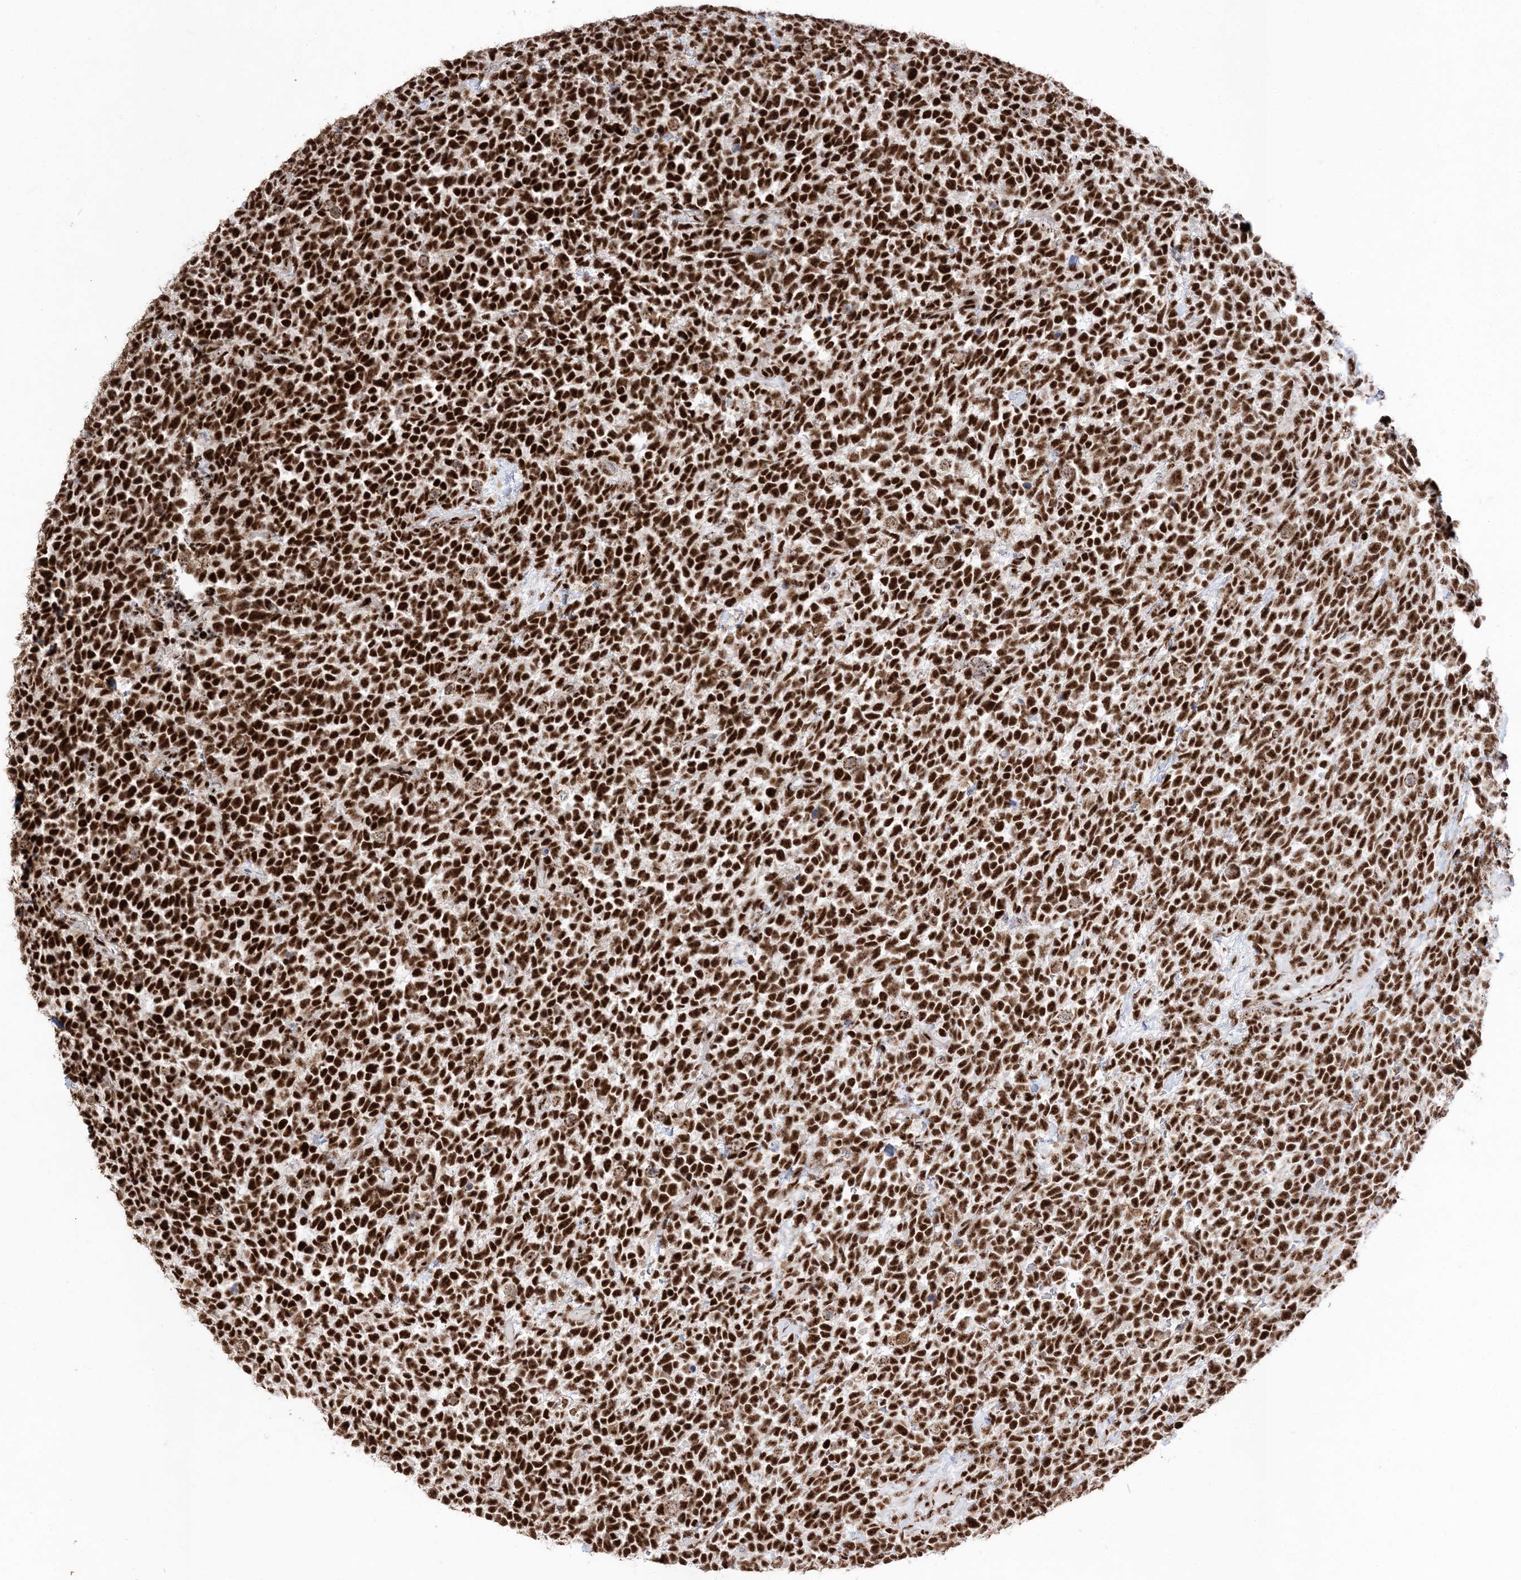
{"staining": {"intensity": "strong", "quantity": ">75%", "location": "nuclear"}, "tissue": "urothelial cancer", "cell_type": "Tumor cells", "image_type": "cancer", "snomed": [{"axis": "morphology", "description": "Urothelial carcinoma, High grade"}, {"axis": "topography", "description": "Urinary bladder"}], "caption": "A micrograph of human high-grade urothelial carcinoma stained for a protein shows strong nuclear brown staining in tumor cells.", "gene": "RBM17", "patient": {"sex": "female", "age": 82}}